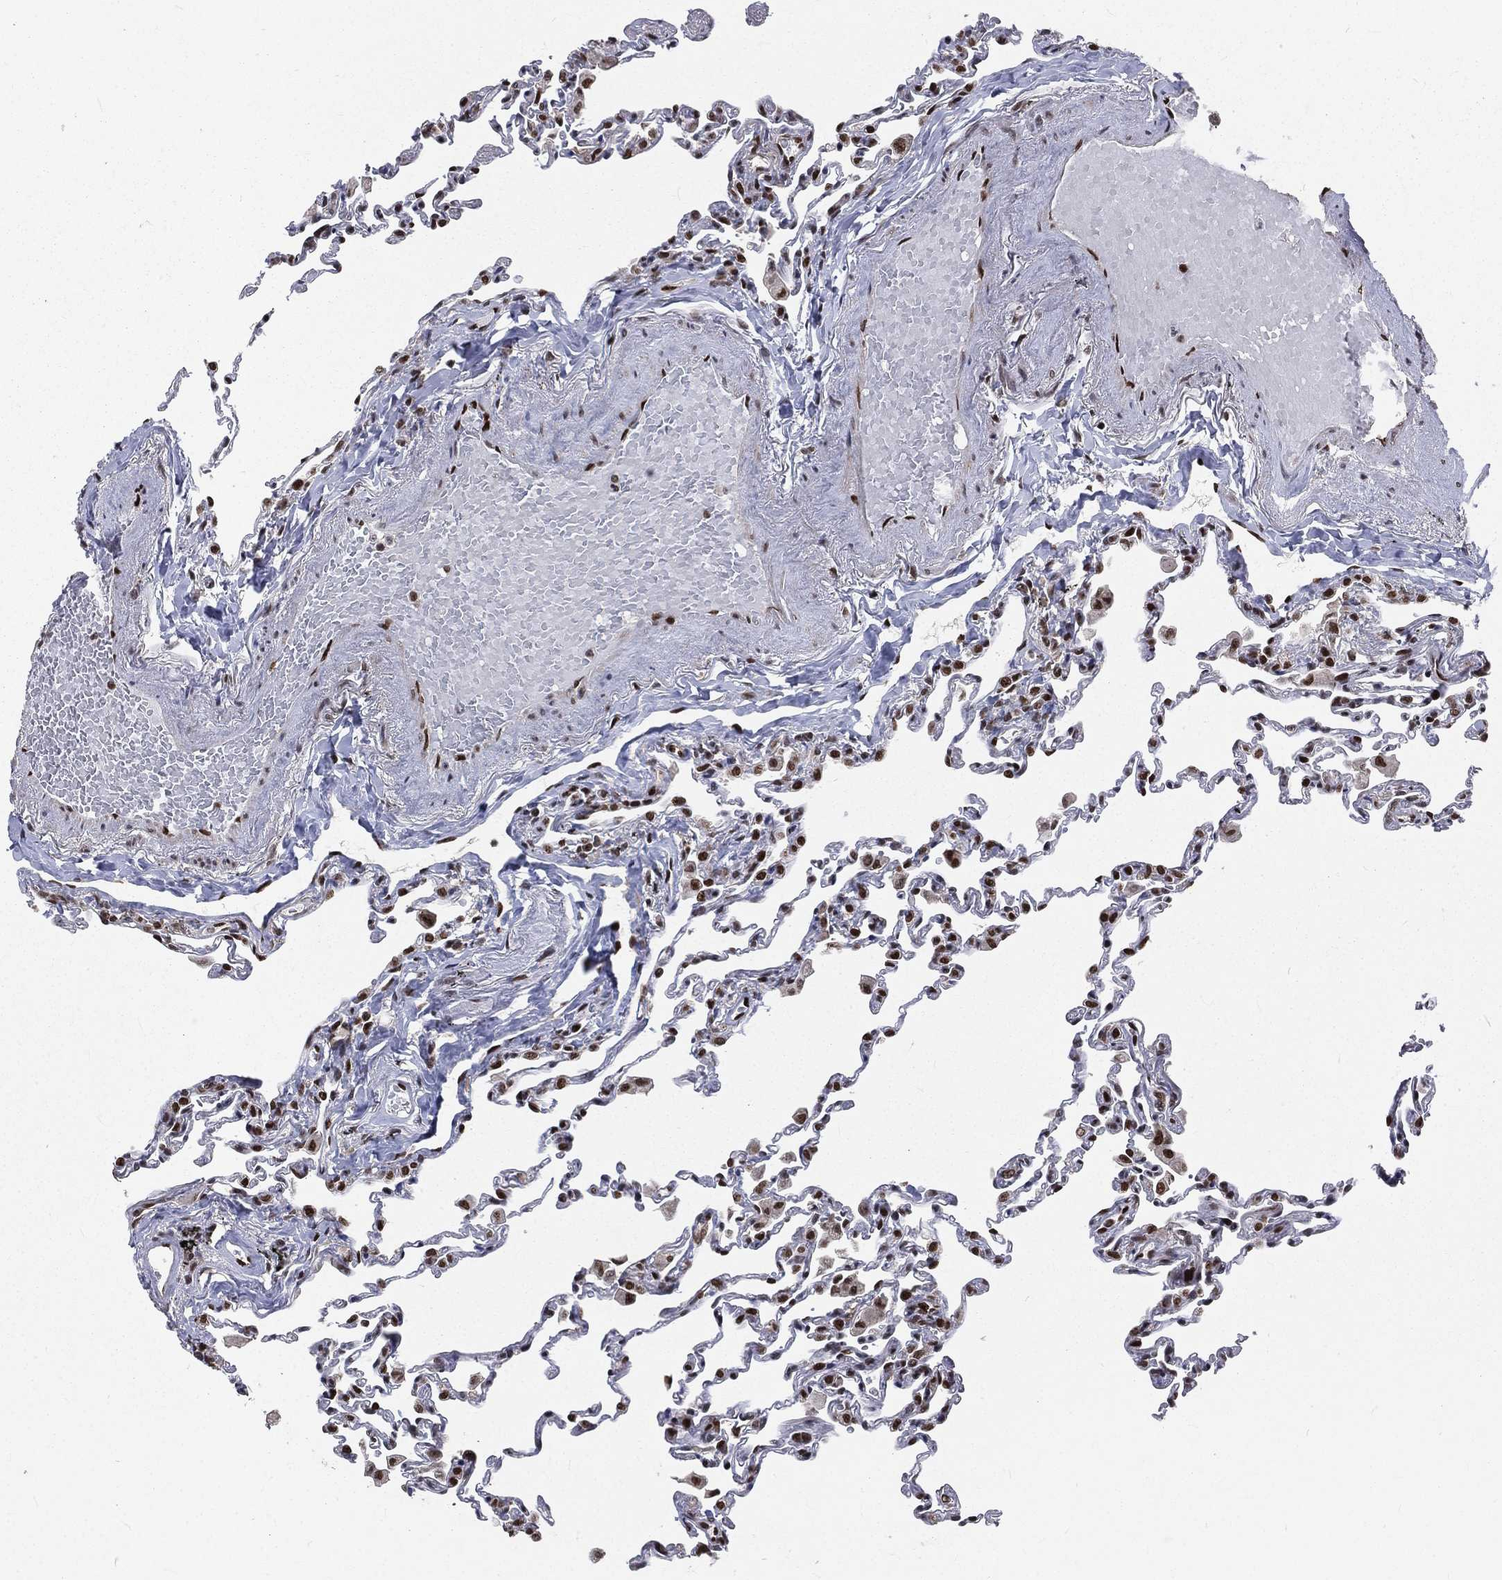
{"staining": {"intensity": "strong", "quantity": ">75%", "location": "nuclear"}, "tissue": "lung", "cell_type": "Alveolar cells", "image_type": "normal", "snomed": [{"axis": "morphology", "description": "Normal tissue, NOS"}, {"axis": "topography", "description": "Lung"}], "caption": "A brown stain labels strong nuclear expression of a protein in alveolar cells of benign lung. The staining was performed using DAB, with brown indicating positive protein expression. Nuclei are stained blue with hematoxylin.", "gene": "POLB", "patient": {"sex": "female", "age": 57}}